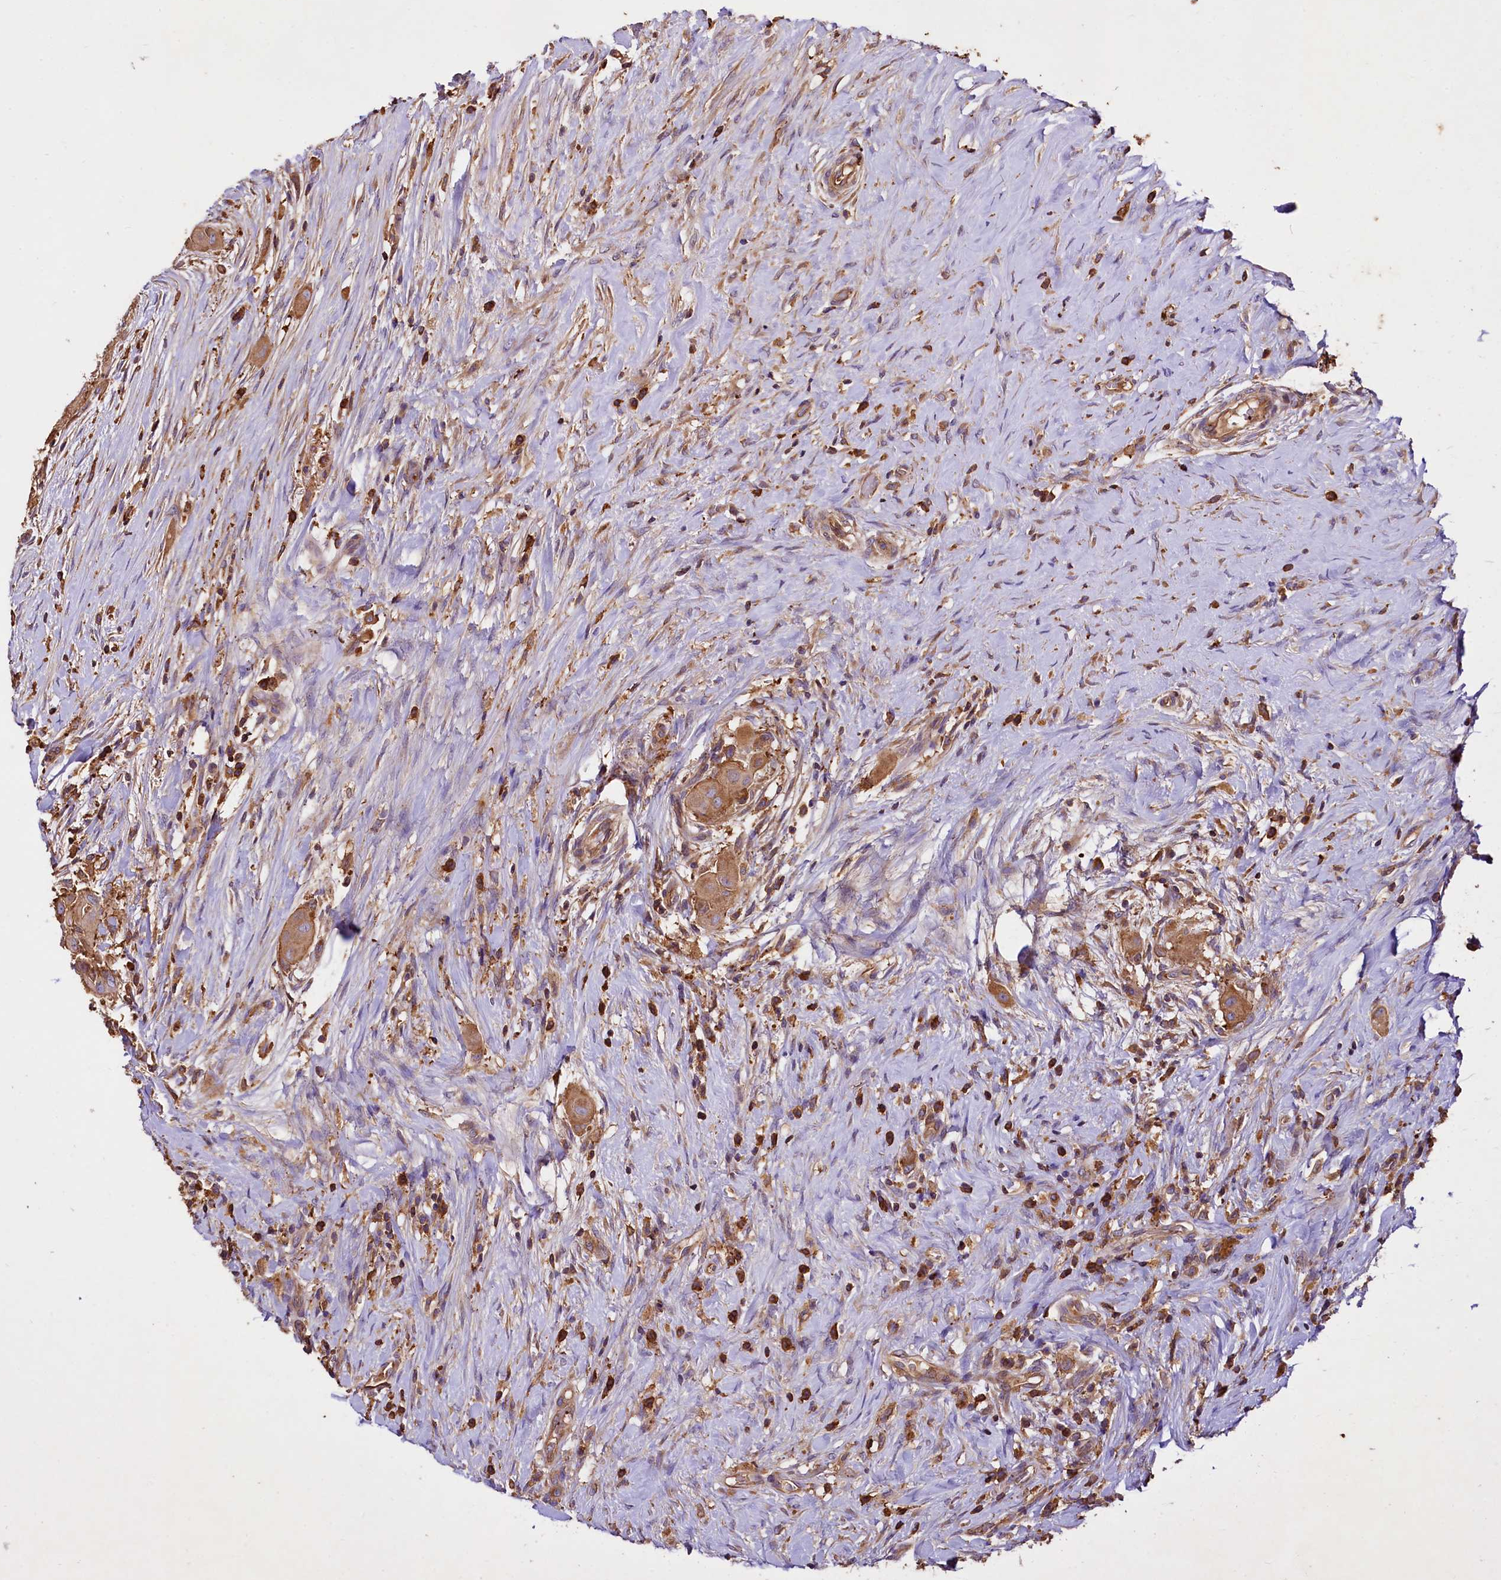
{"staining": {"intensity": "moderate", "quantity": ">75%", "location": "cytoplasmic/membranous"}, "tissue": "thyroid cancer", "cell_type": "Tumor cells", "image_type": "cancer", "snomed": [{"axis": "morphology", "description": "Papillary adenocarcinoma, NOS"}, {"axis": "topography", "description": "Thyroid gland"}], "caption": "Immunohistochemical staining of human papillary adenocarcinoma (thyroid) displays moderate cytoplasmic/membranous protein expression in about >75% of tumor cells.", "gene": "RARS2", "patient": {"sex": "female", "age": 59}}